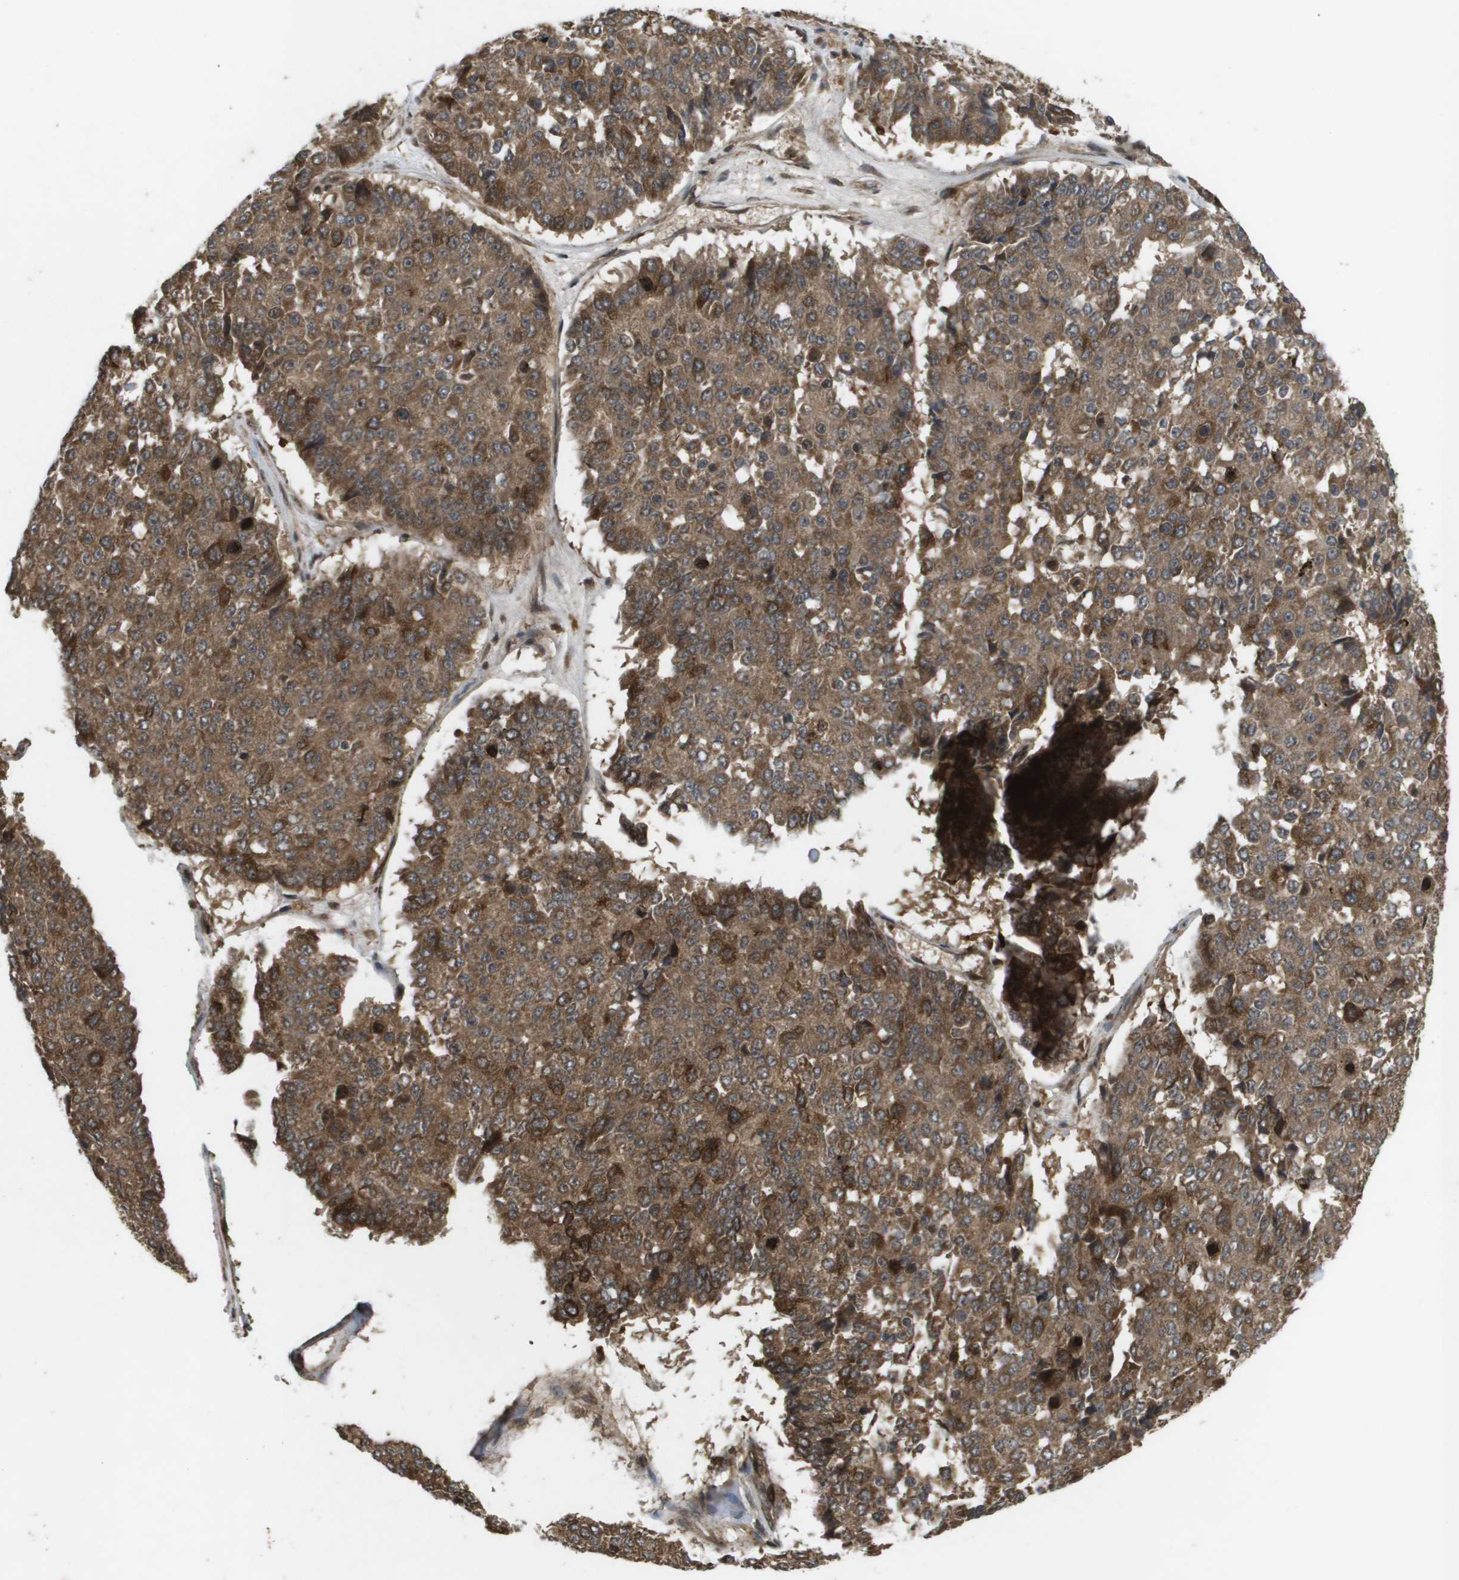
{"staining": {"intensity": "strong", "quantity": ">75%", "location": "cytoplasmic/membranous"}, "tissue": "pancreatic cancer", "cell_type": "Tumor cells", "image_type": "cancer", "snomed": [{"axis": "morphology", "description": "Adenocarcinoma, NOS"}, {"axis": "topography", "description": "Pancreas"}], "caption": "Immunohistochemical staining of human pancreatic cancer (adenocarcinoma) shows high levels of strong cytoplasmic/membranous protein positivity in about >75% of tumor cells.", "gene": "KIF11", "patient": {"sex": "male", "age": 50}}